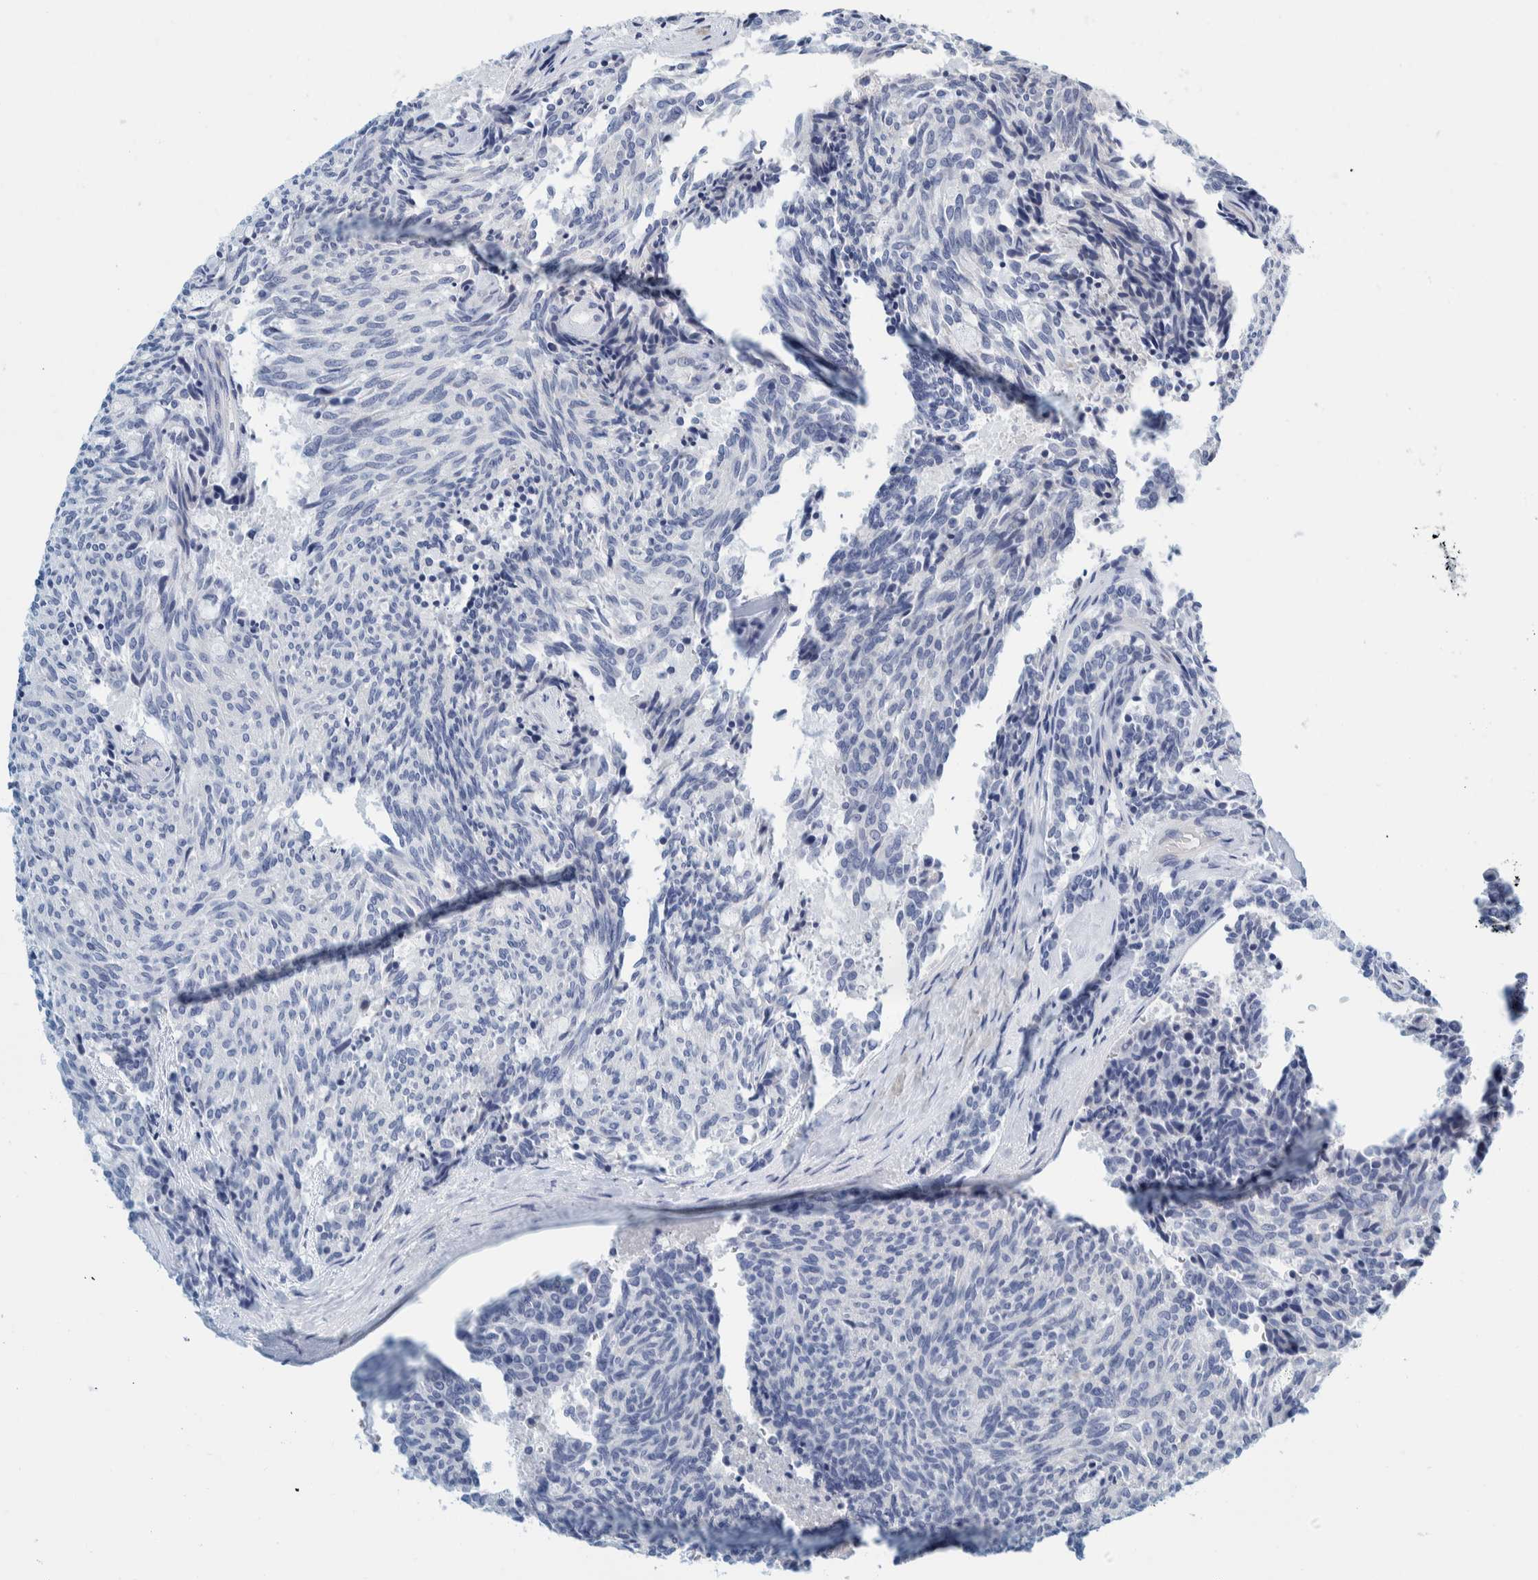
{"staining": {"intensity": "negative", "quantity": "none", "location": "none"}, "tissue": "carcinoid", "cell_type": "Tumor cells", "image_type": "cancer", "snomed": [{"axis": "morphology", "description": "Carcinoid, malignant, NOS"}, {"axis": "topography", "description": "Pancreas"}], "caption": "Immunohistochemical staining of carcinoid (malignant) displays no significant expression in tumor cells.", "gene": "MOG", "patient": {"sex": "female", "age": 54}}